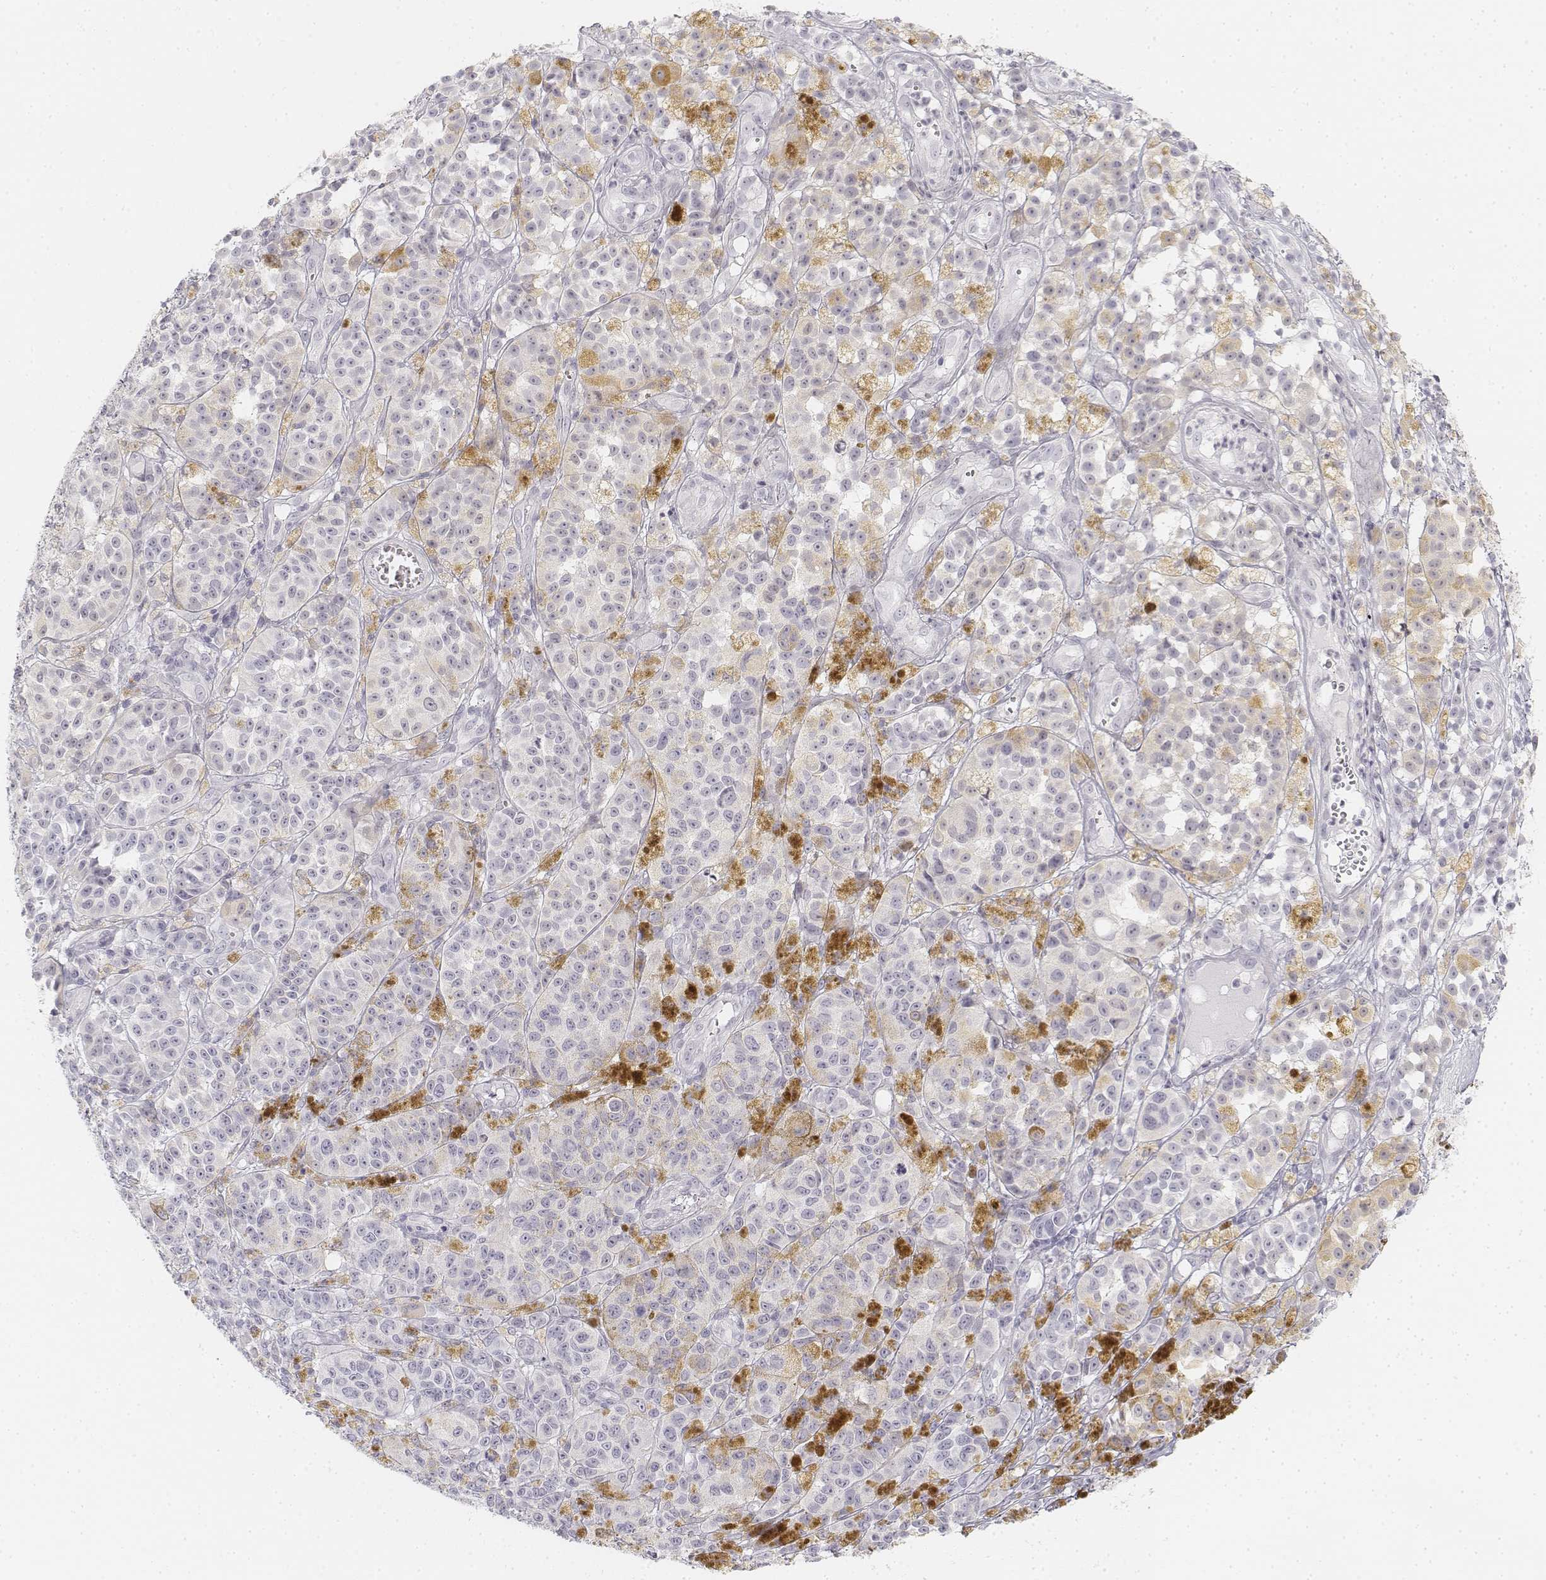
{"staining": {"intensity": "negative", "quantity": "none", "location": "none"}, "tissue": "melanoma", "cell_type": "Tumor cells", "image_type": "cancer", "snomed": [{"axis": "morphology", "description": "Malignant melanoma, NOS"}, {"axis": "topography", "description": "Skin"}], "caption": "Melanoma was stained to show a protein in brown. There is no significant expression in tumor cells.", "gene": "KRT25", "patient": {"sex": "female", "age": 58}}